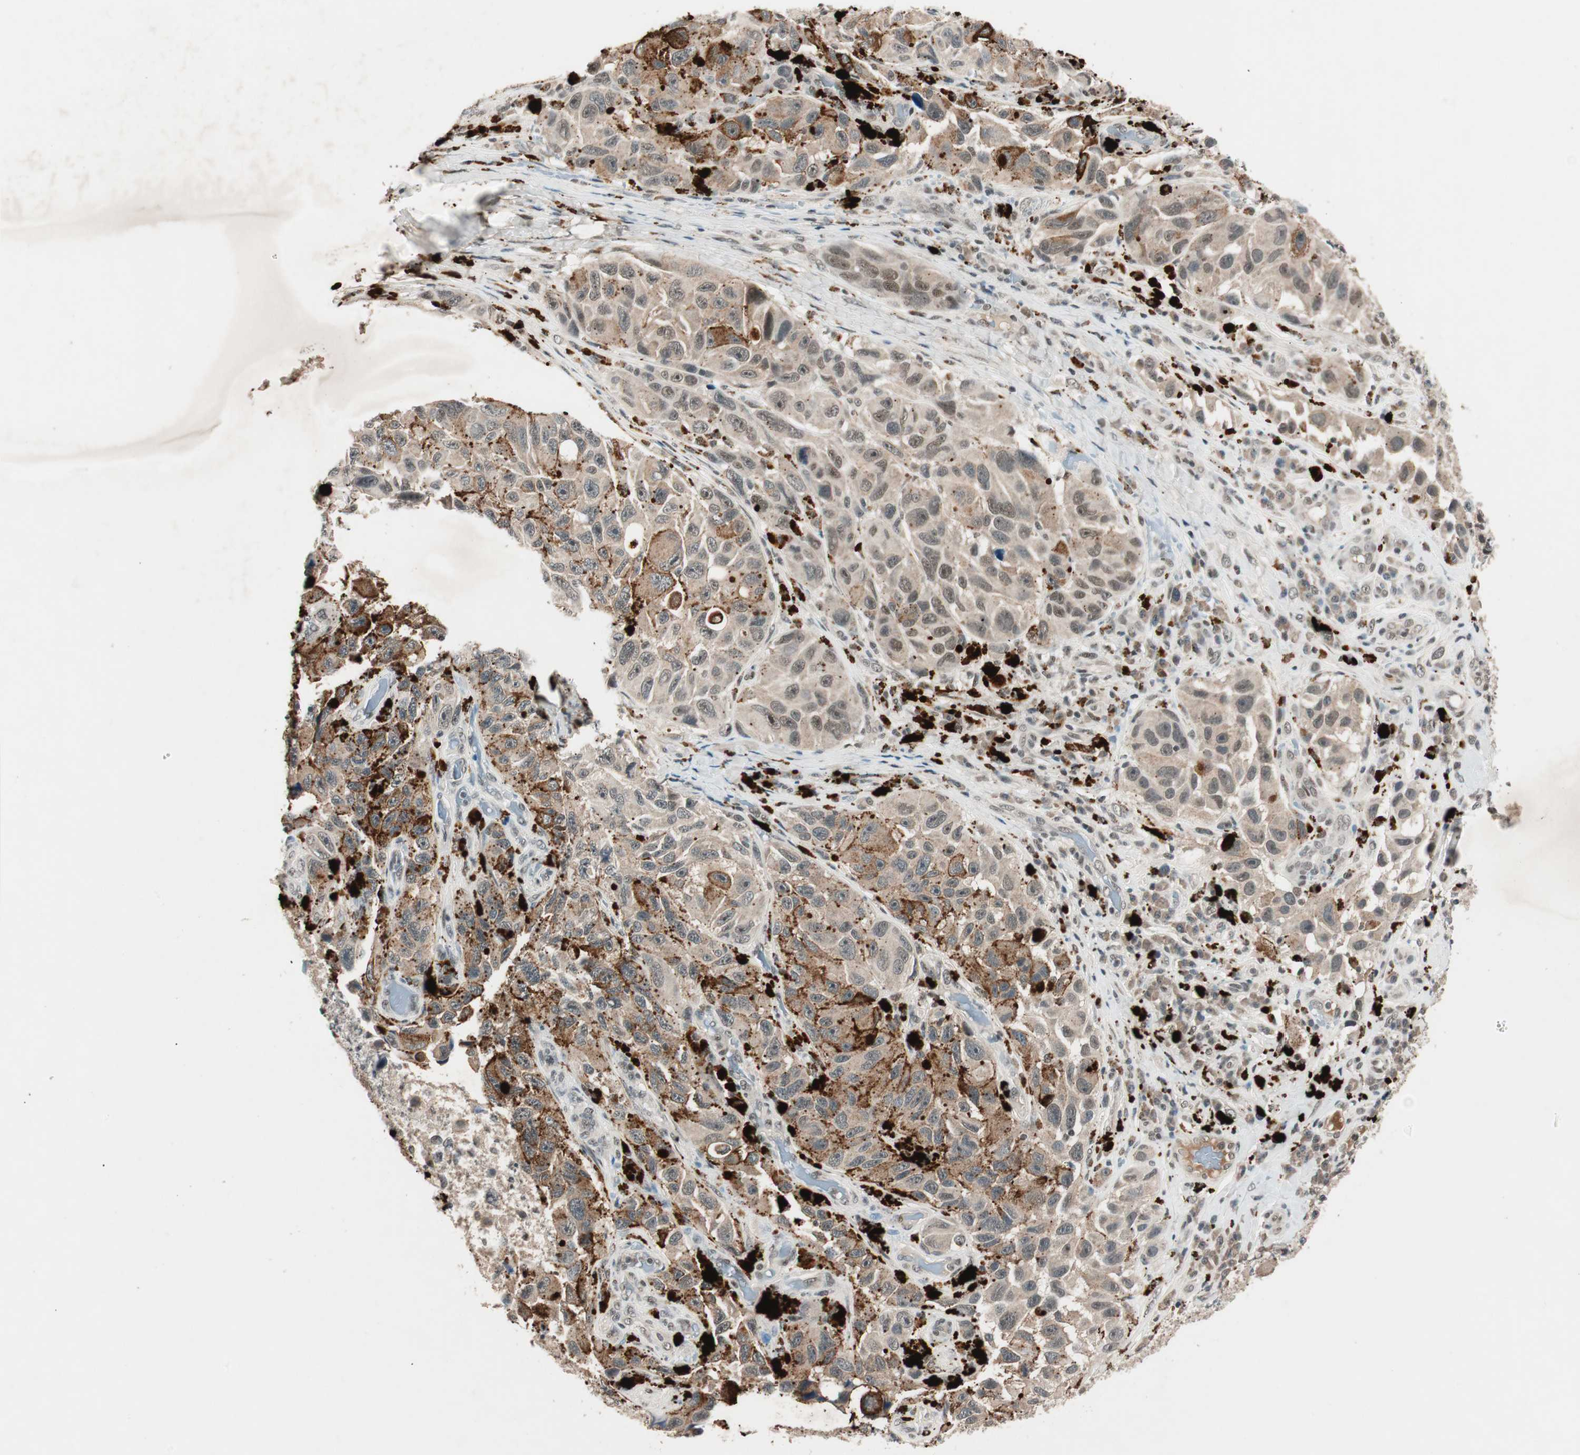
{"staining": {"intensity": "moderate", "quantity": "25%-75%", "location": "cytoplasmic/membranous"}, "tissue": "melanoma", "cell_type": "Tumor cells", "image_type": "cancer", "snomed": [{"axis": "morphology", "description": "Malignant melanoma, NOS"}, {"axis": "topography", "description": "Skin"}], "caption": "This is an image of IHC staining of malignant melanoma, which shows moderate staining in the cytoplasmic/membranous of tumor cells.", "gene": "NFRKB", "patient": {"sex": "female", "age": 73}}